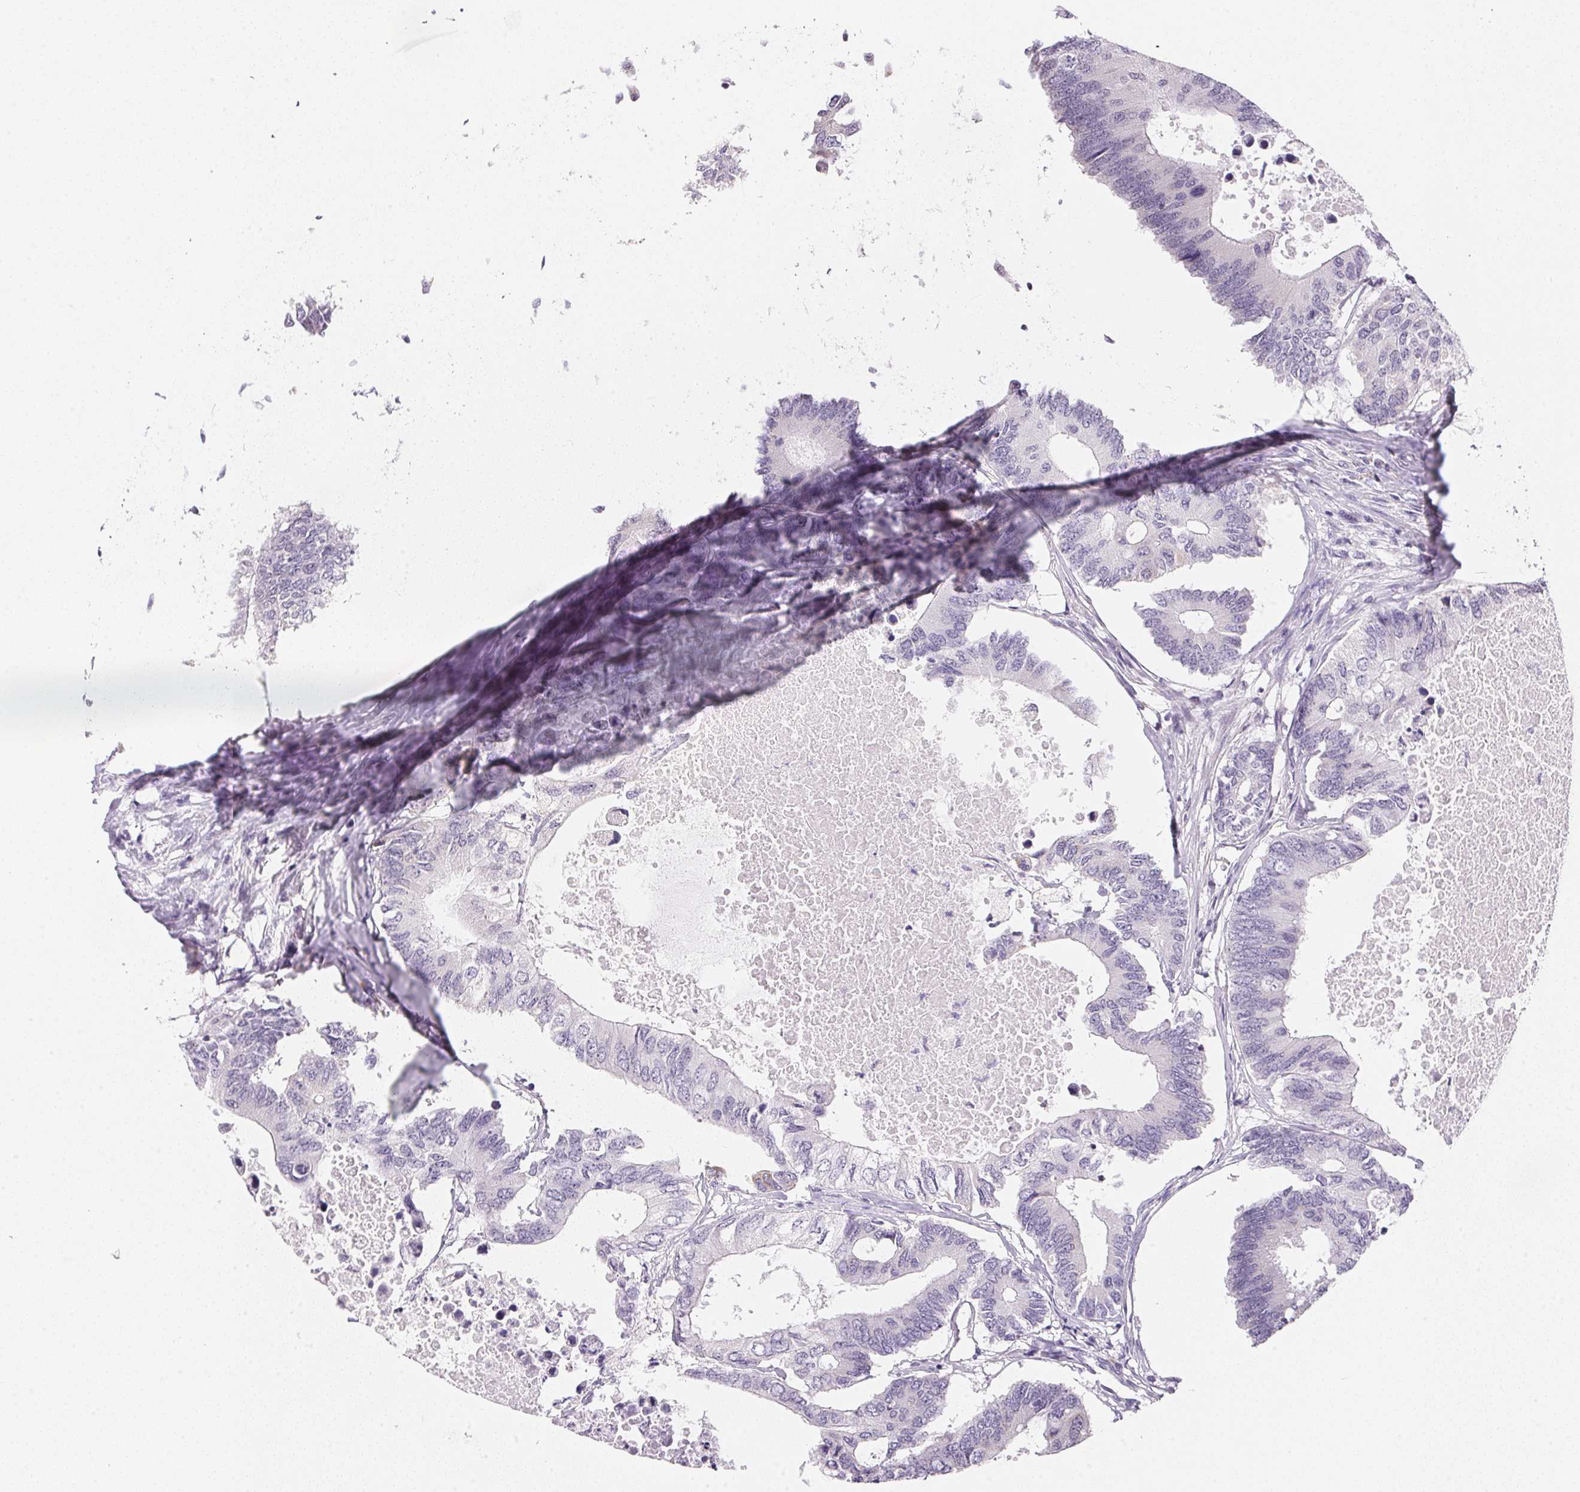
{"staining": {"intensity": "negative", "quantity": "none", "location": "none"}, "tissue": "colorectal cancer", "cell_type": "Tumor cells", "image_type": "cancer", "snomed": [{"axis": "morphology", "description": "Adenocarcinoma, NOS"}, {"axis": "topography", "description": "Colon"}], "caption": "Immunohistochemistry (IHC) of colorectal cancer (adenocarcinoma) shows no staining in tumor cells.", "gene": "GIPC2", "patient": {"sex": "male", "age": 71}}